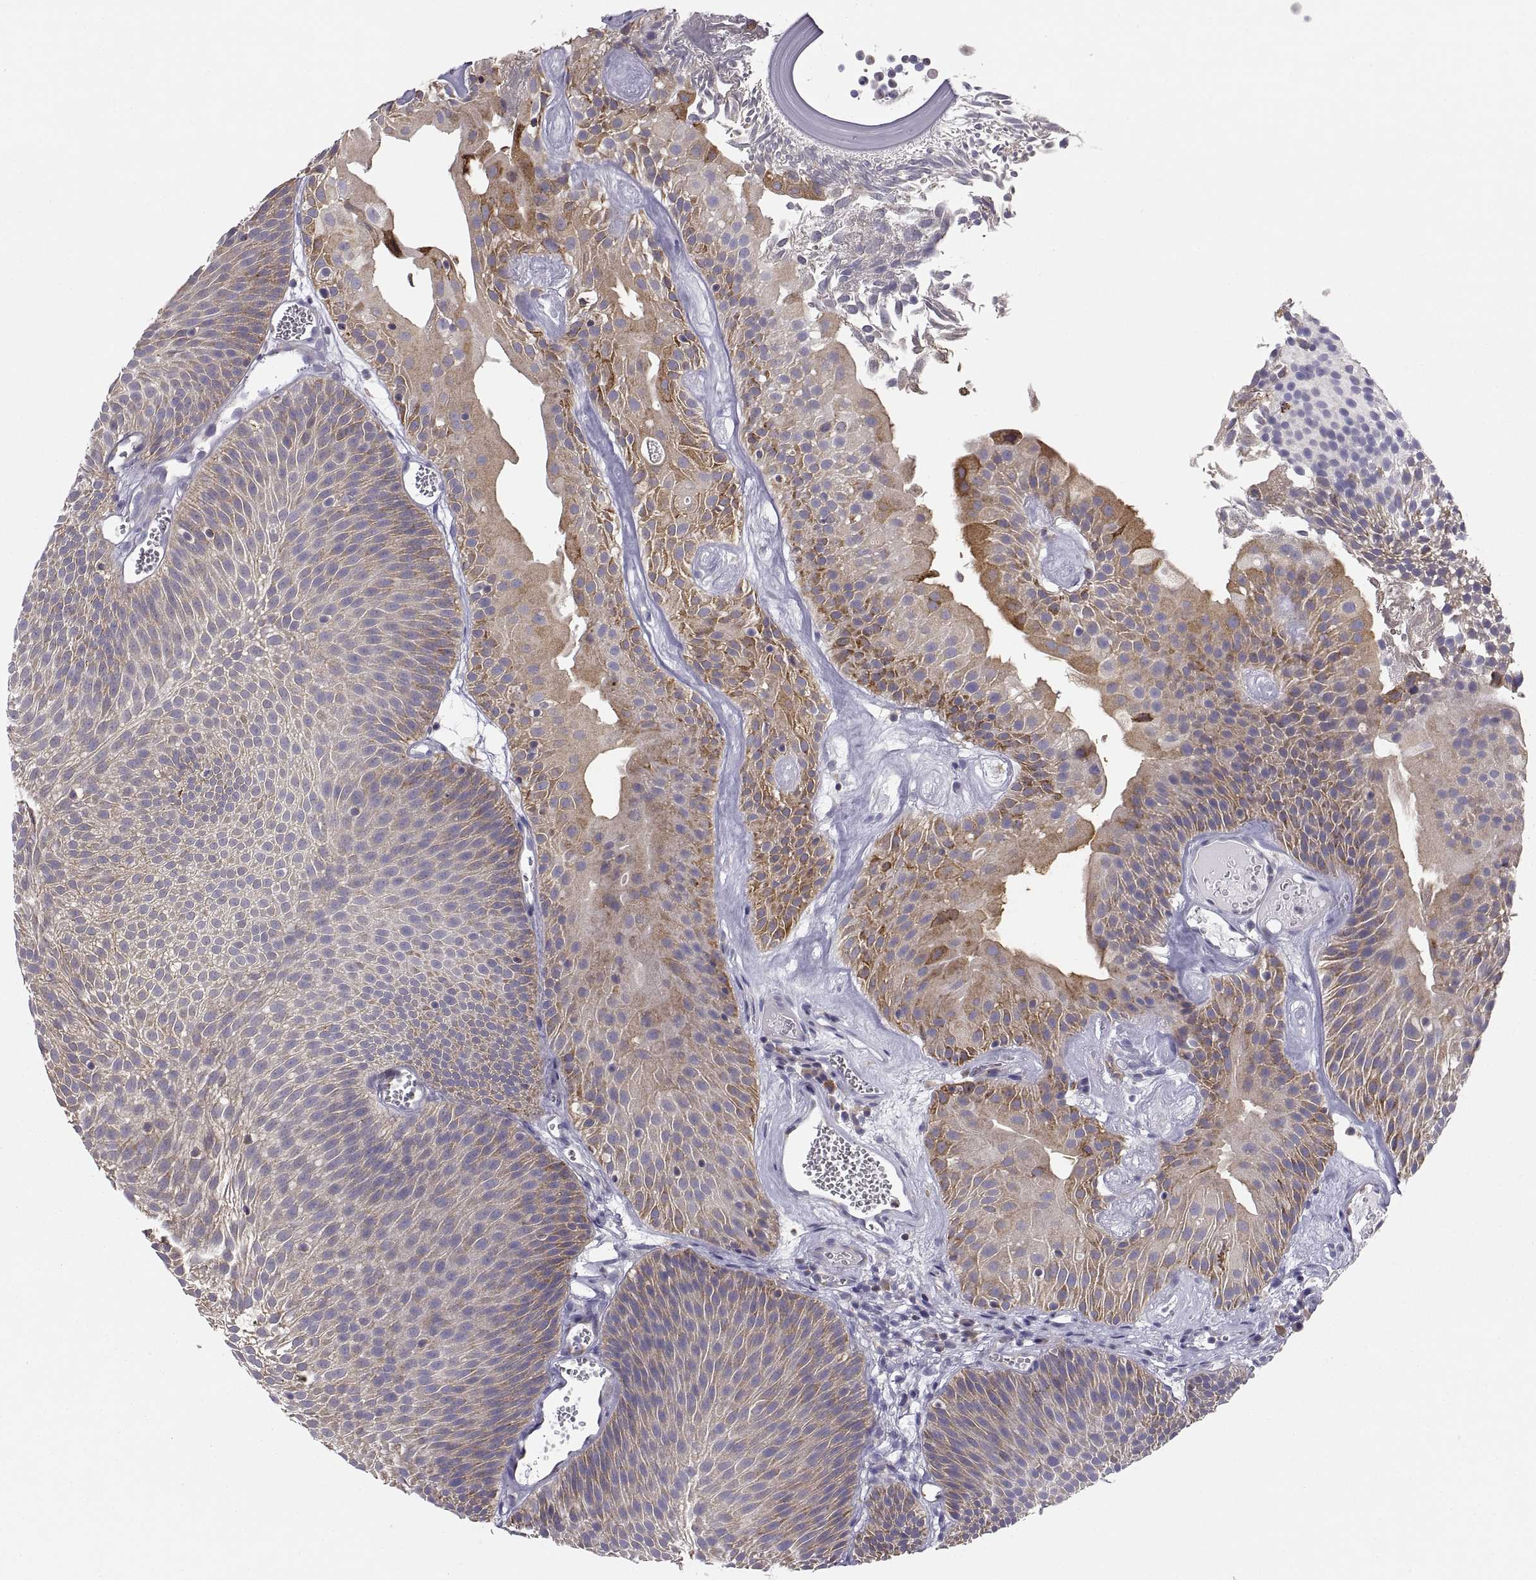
{"staining": {"intensity": "moderate", "quantity": "<25%", "location": "cytoplasmic/membranous"}, "tissue": "urothelial cancer", "cell_type": "Tumor cells", "image_type": "cancer", "snomed": [{"axis": "morphology", "description": "Urothelial carcinoma, Low grade"}, {"axis": "topography", "description": "Urinary bladder"}], "caption": "Immunohistochemical staining of human urothelial cancer reveals low levels of moderate cytoplasmic/membranous expression in approximately <25% of tumor cells.", "gene": "ERO1A", "patient": {"sex": "male", "age": 52}}